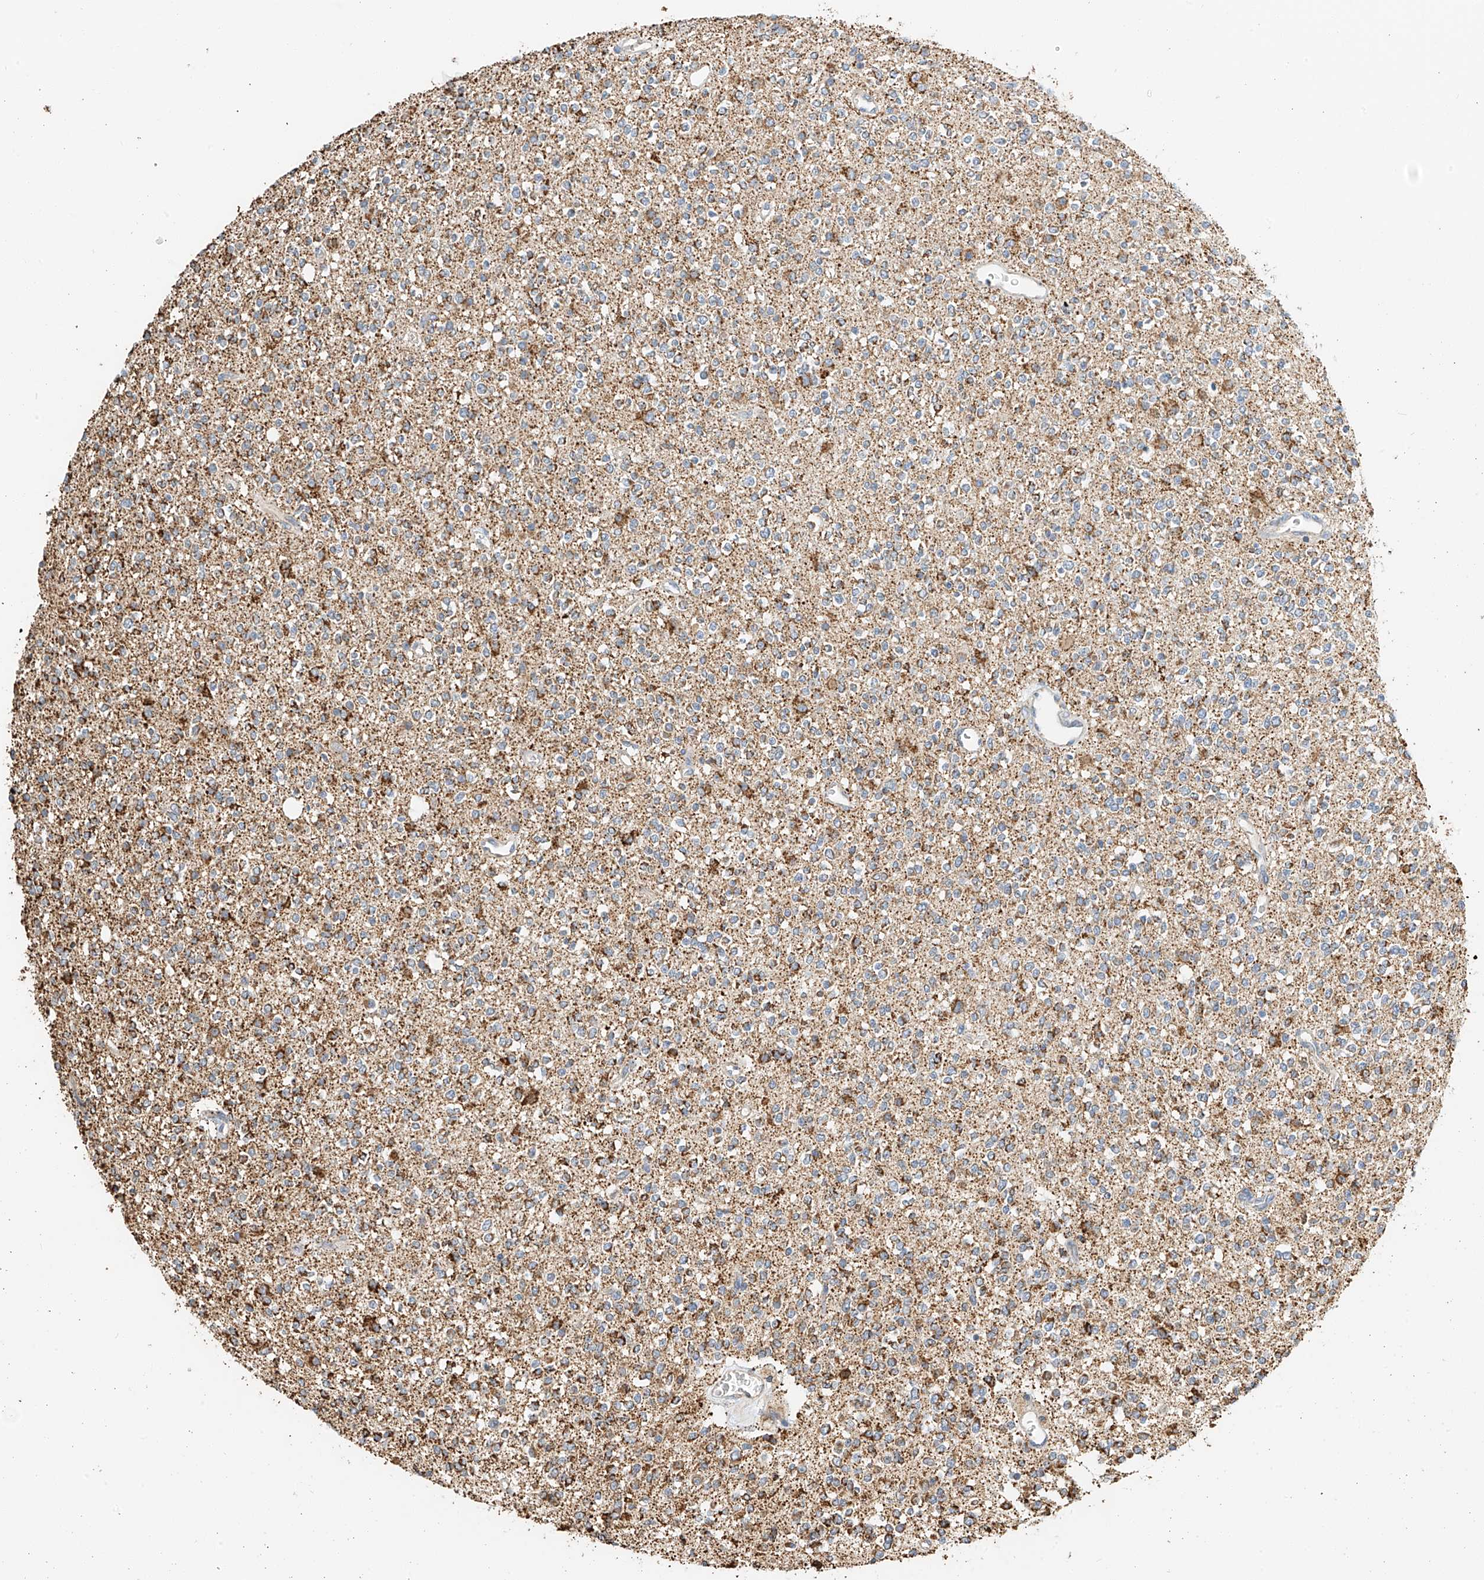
{"staining": {"intensity": "moderate", "quantity": "<25%", "location": "cytoplasmic/membranous"}, "tissue": "glioma", "cell_type": "Tumor cells", "image_type": "cancer", "snomed": [{"axis": "morphology", "description": "Glioma, malignant, High grade"}, {"axis": "topography", "description": "Brain"}], "caption": "Approximately <25% of tumor cells in high-grade glioma (malignant) show moderate cytoplasmic/membranous protein expression as visualized by brown immunohistochemical staining.", "gene": "YIPF7", "patient": {"sex": "male", "age": 34}}